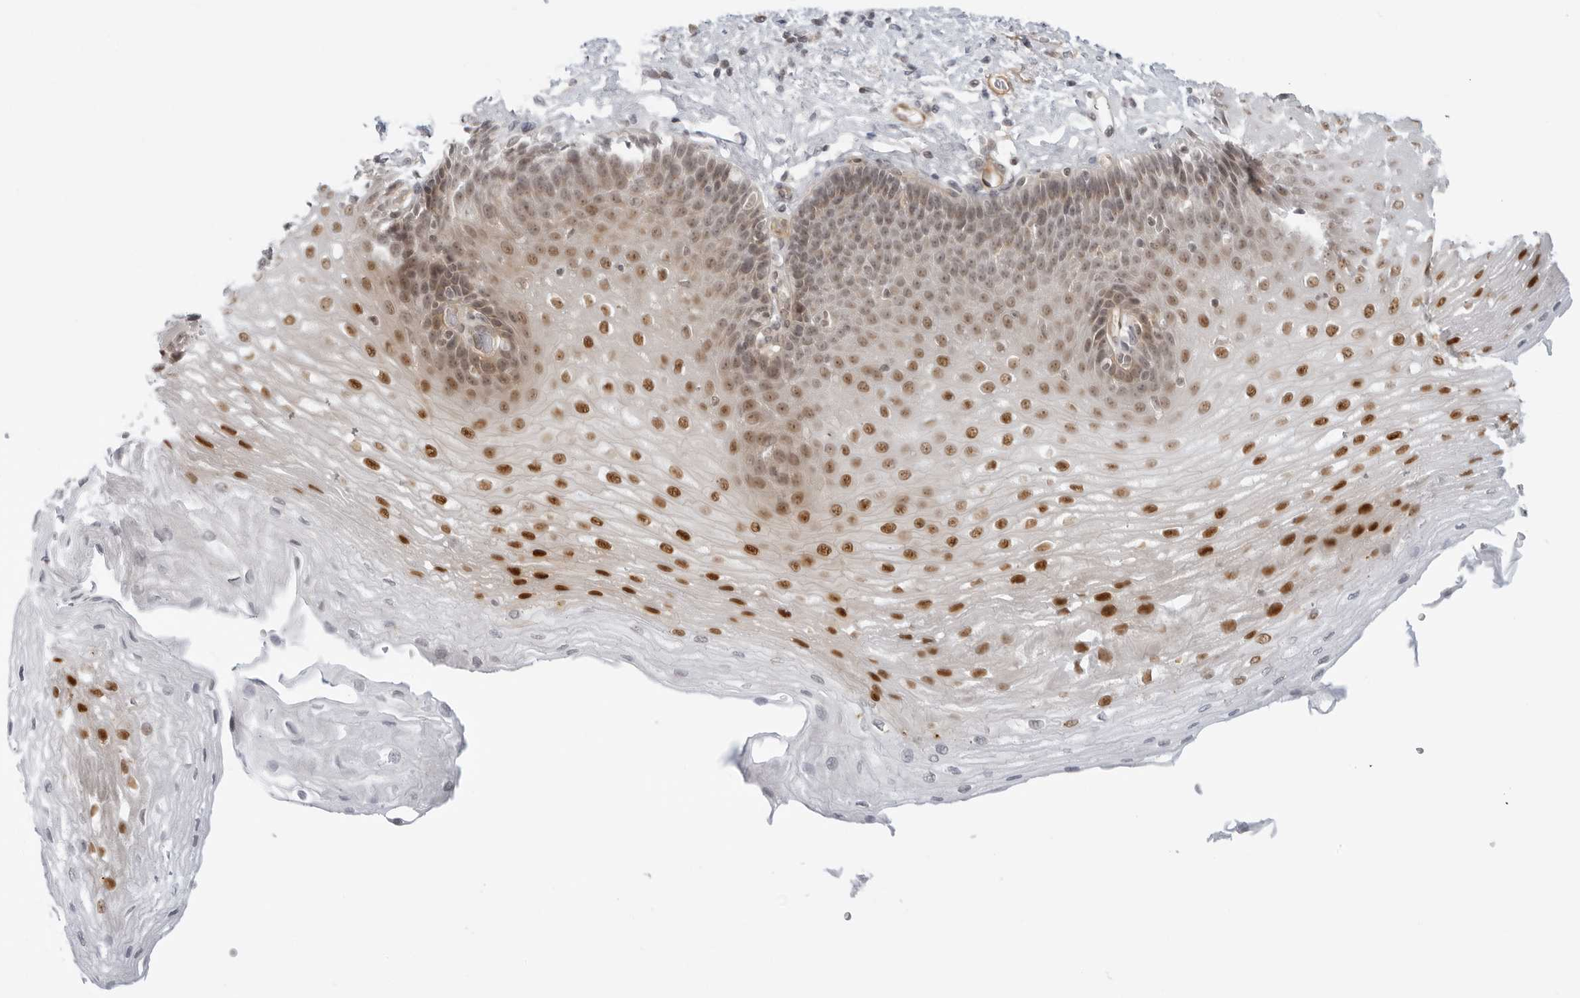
{"staining": {"intensity": "strong", "quantity": "25%-75%", "location": "nuclear"}, "tissue": "esophagus", "cell_type": "Squamous epithelial cells", "image_type": "normal", "snomed": [{"axis": "morphology", "description": "Normal tissue, NOS"}, {"axis": "topography", "description": "Esophagus"}], "caption": "An image of esophagus stained for a protein exhibits strong nuclear brown staining in squamous epithelial cells.", "gene": "SUGCT", "patient": {"sex": "female", "age": 66}}